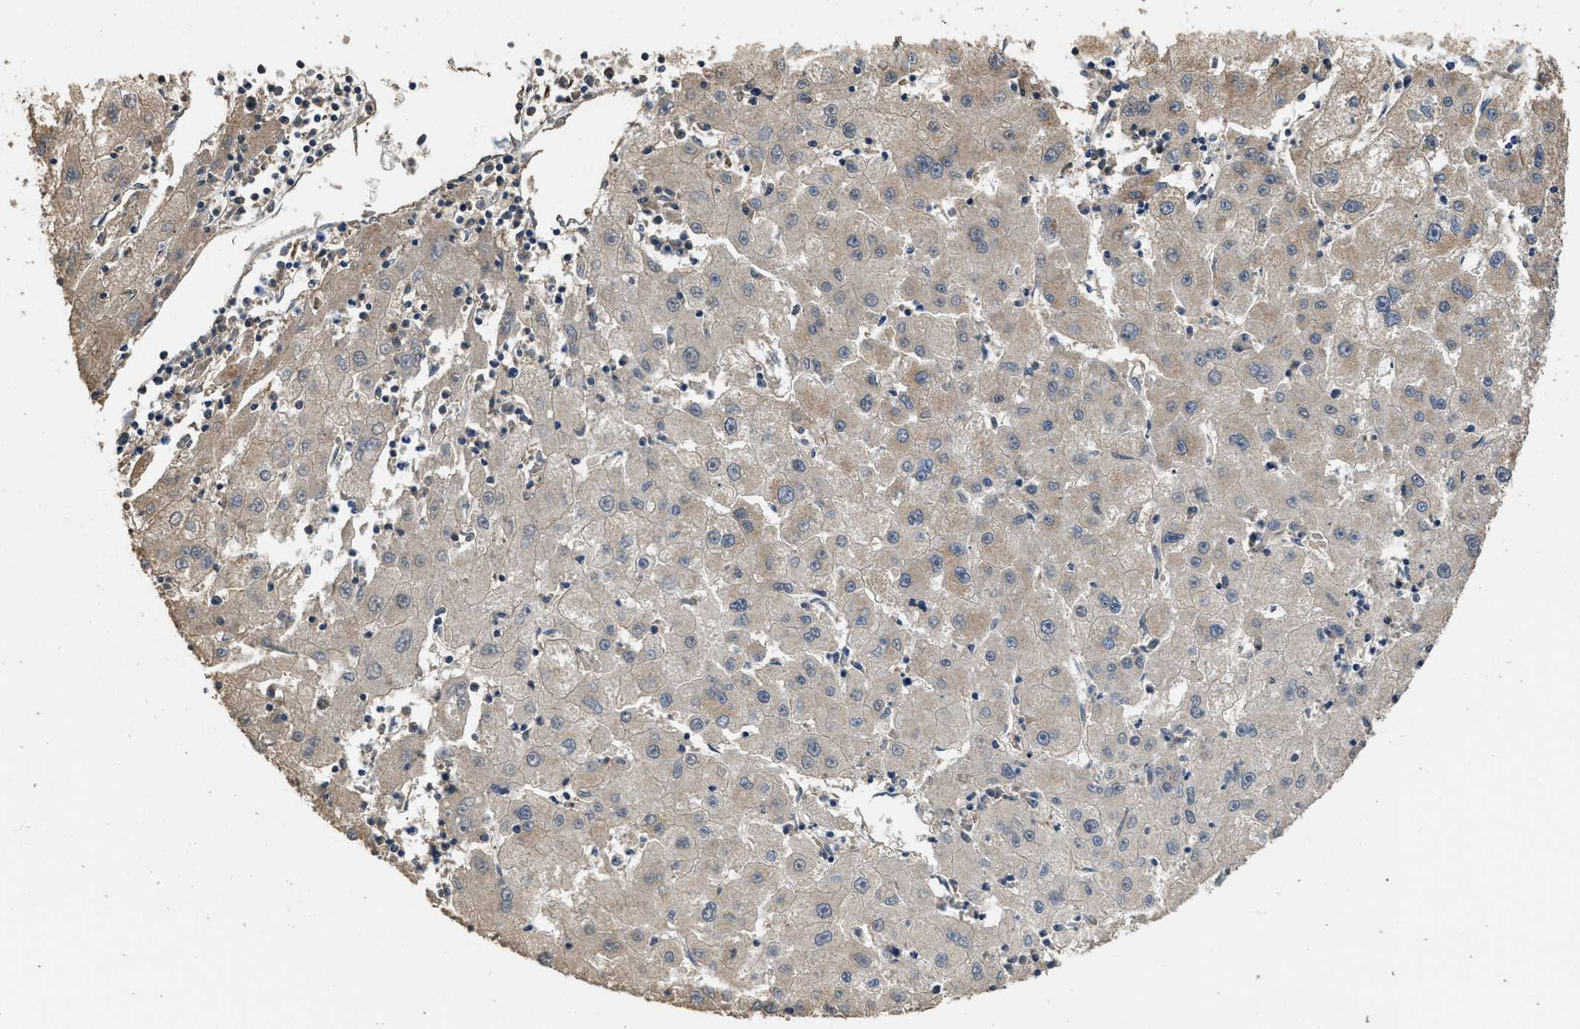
{"staining": {"intensity": "weak", "quantity": ">75%", "location": "cytoplasmic/membranous"}, "tissue": "liver cancer", "cell_type": "Tumor cells", "image_type": "cancer", "snomed": [{"axis": "morphology", "description": "Carcinoma, Hepatocellular, NOS"}, {"axis": "topography", "description": "Liver"}], "caption": "The micrograph demonstrates staining of liver cancer (hepatocellular carcinoma), revealing weak cytoplasmic/membranous protein staining (brown color) within tumor cells.", "gene": "THBS2", "patient": {"sex": "male", "age": 72}}